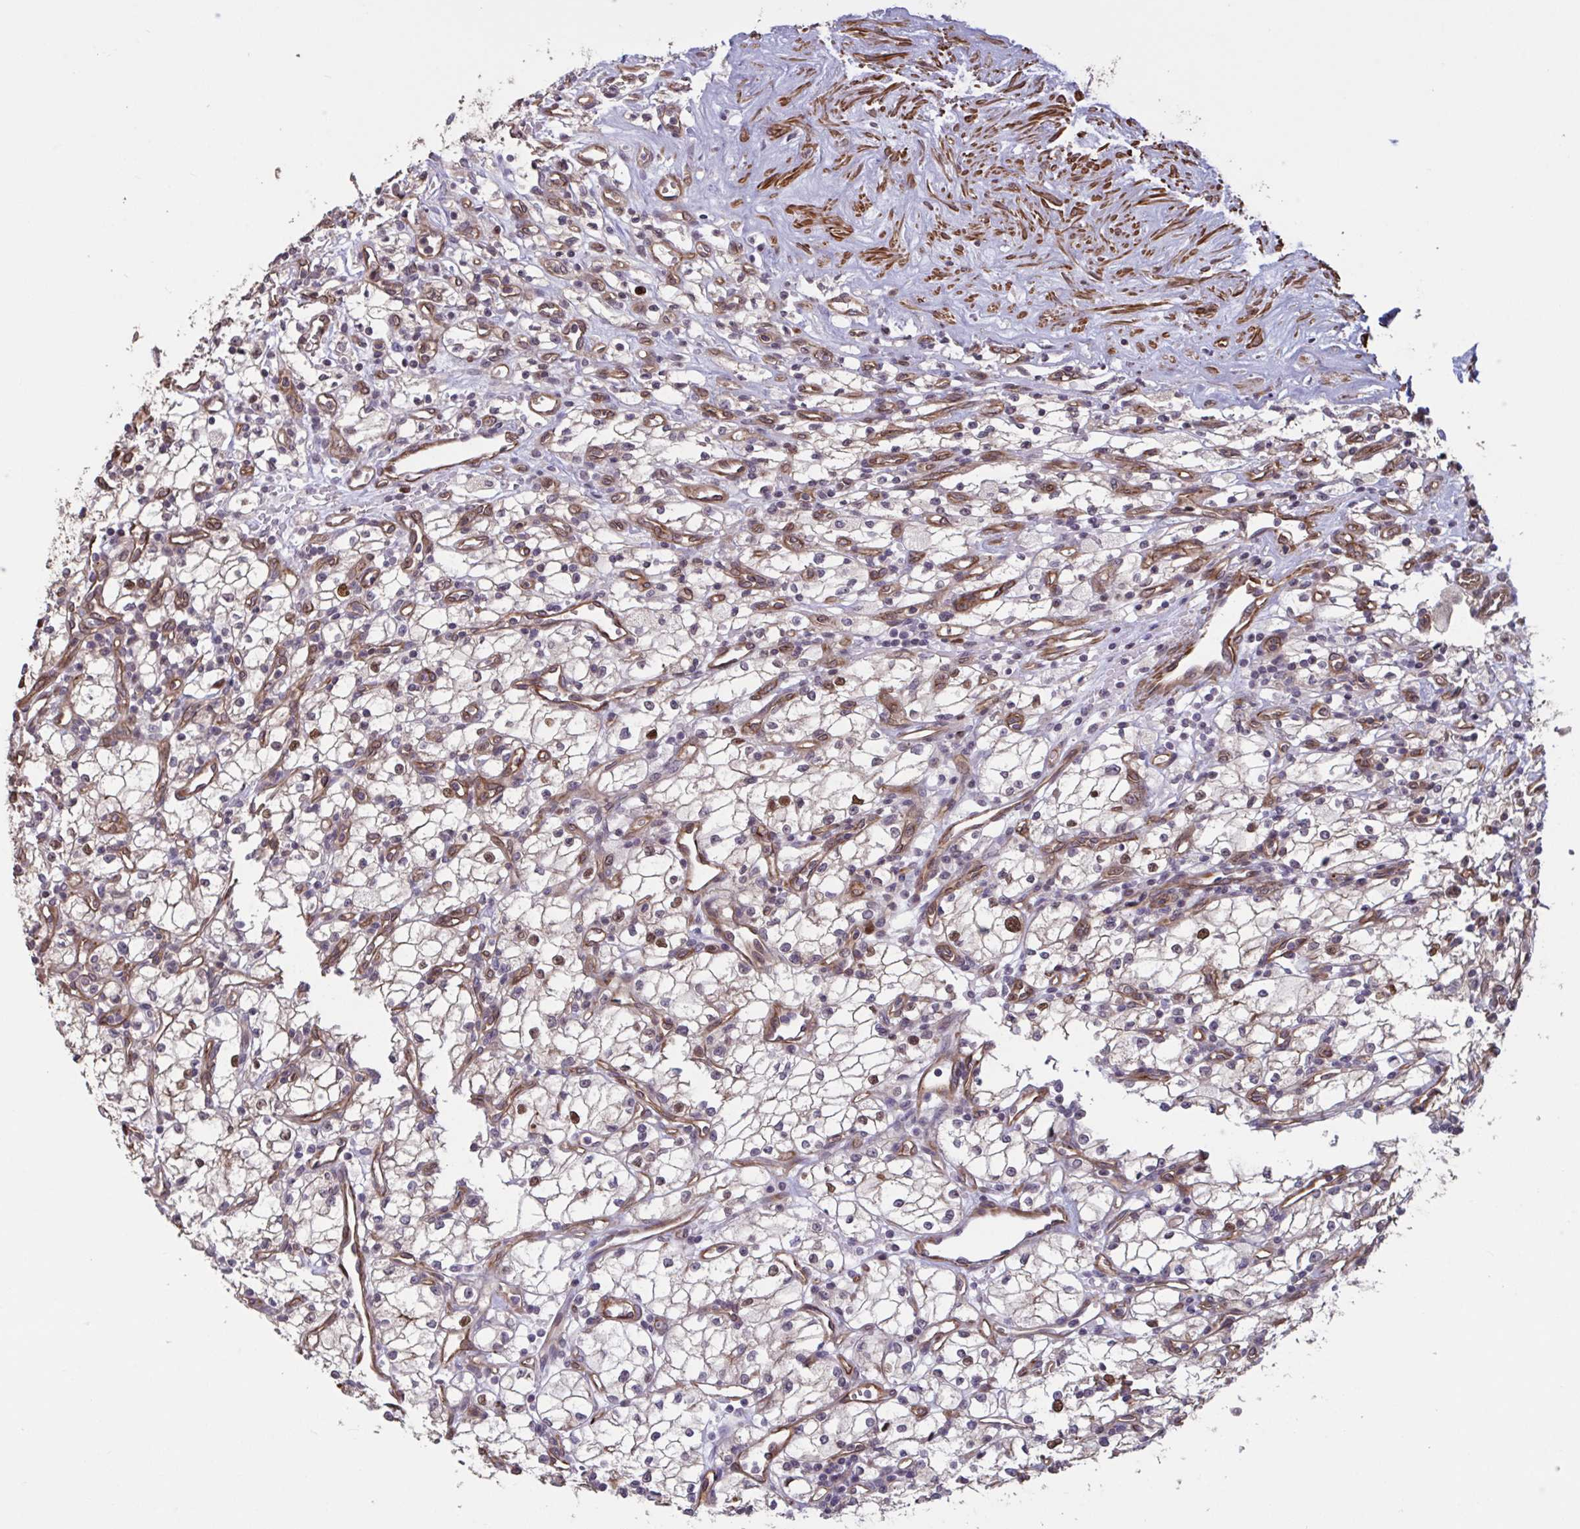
{"staining": {"intensity": "moderate", "quantity": "<25%", "location": "nuclear"}, "tissue": "renal cancer", "cell_type": "Tumor cells", "image_type": "cancer", "snomed": [{"axis": "morphology", "description": "Adenocarcinoma, NOS"}, {"axis": "topography", "description": "Kidney"}], "caption": "Immunohistochemistry (IHC) (DAB (3,3'-diaminobenzidine)) staining of human renal adenocarcinoma reveals moderate nuclear protein staining in approximately <25% of tumor cells.", "gene": "IPO5", "patient": {"sex": "male", "age": 59}}